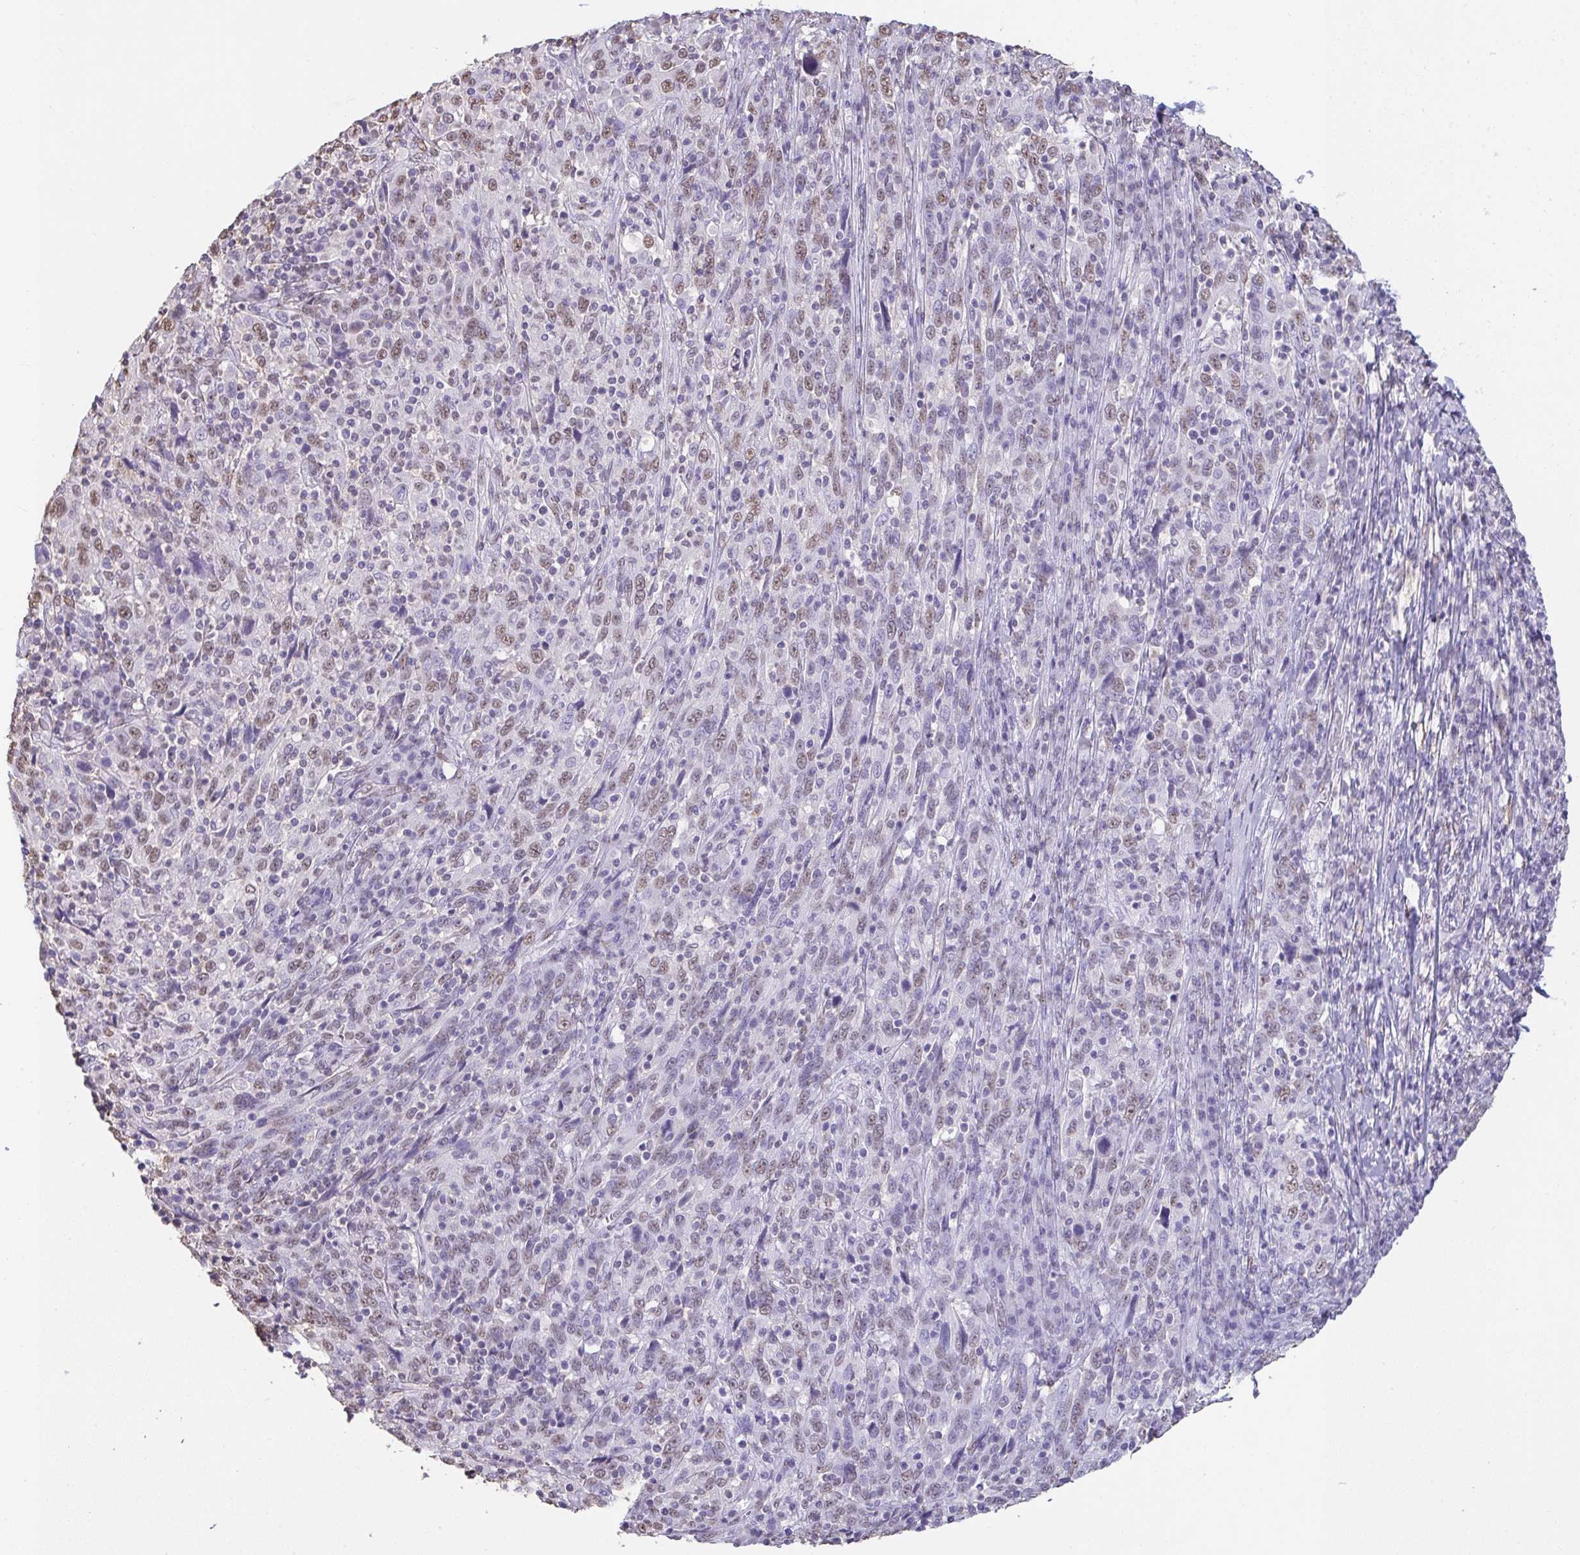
{"staining": {"intensity": "weak", "quantity": ">75%", "location": "nuclear"}, "tissue": "cervical cancer", "cell_type": "Tumor cells", "image_type": "cancer", "snomed": [{"axis": "morphology", "description": "Squamous cell carcinoma, NOS"}, {"axis": "topography", "description": "Cervix"}], "caption": "Cervical cancer stained with immunohistochemistry demonstrates weak nuclear staining in approximately >75% of tumor cells.", "gene": "SEMA6B", "patient": {"sex": "female", "age": 46}}